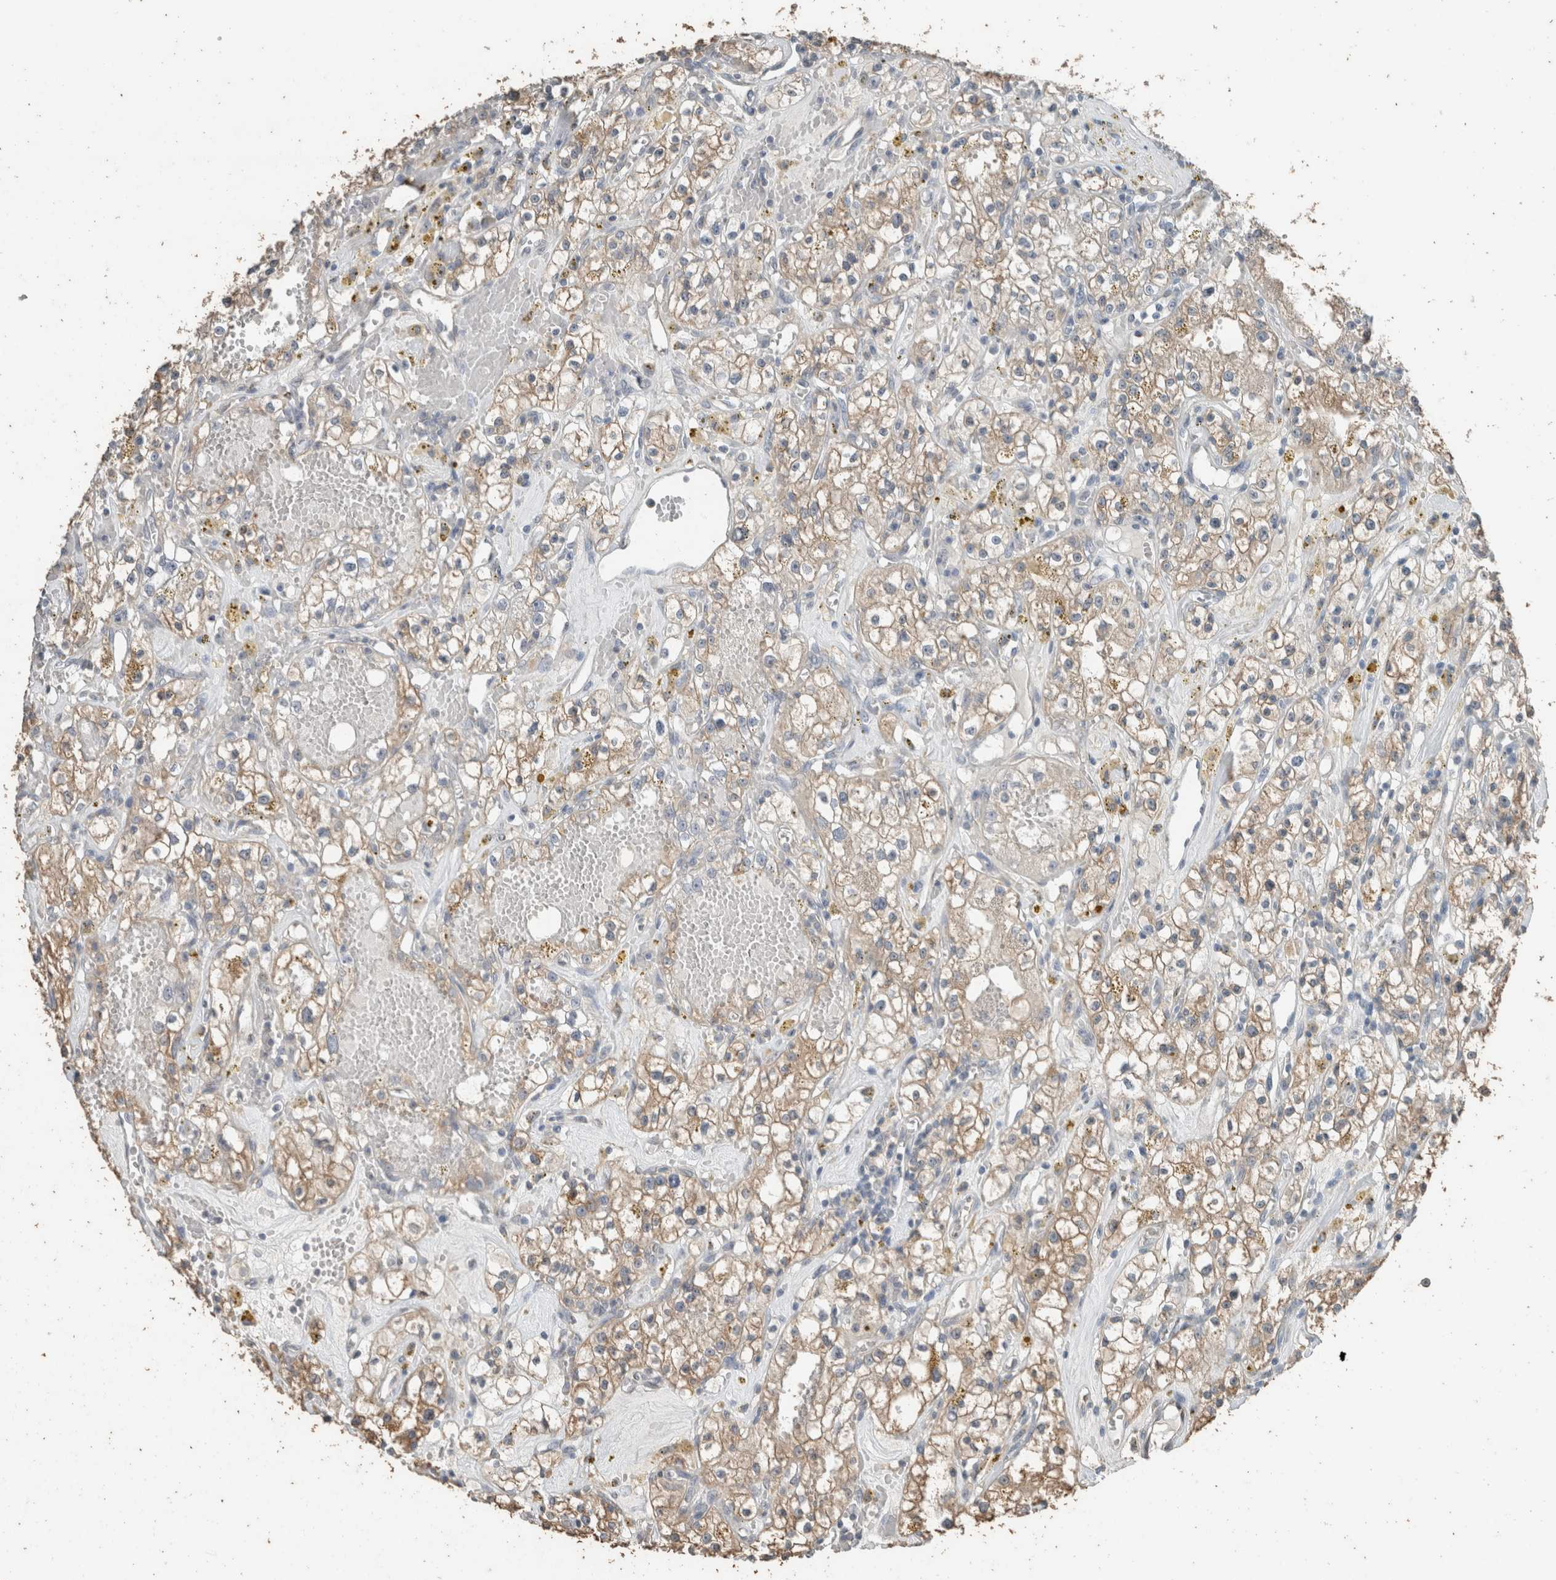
{"staining": {"intensity": "moderate", "quantity": ">75%", "location": "cytoplasmic/membranous"}, "tissue": "renal cancer", "cell_type": "Tumor cells", "image_type": "cancer", "snomed": [{"axis": "morphology", "description": "Adenocarcinoma, NOS"}, {"axis": "topography", "description": "Kidney"}], "caption": "Immunohistochemistry of human renal cancer shows medium levels of moderate cytoplasmic/membranous staining in approximately >75% of tumor cells.", "gene": "ACVR2B", "patient": {"sex": "male", "age": 56}}